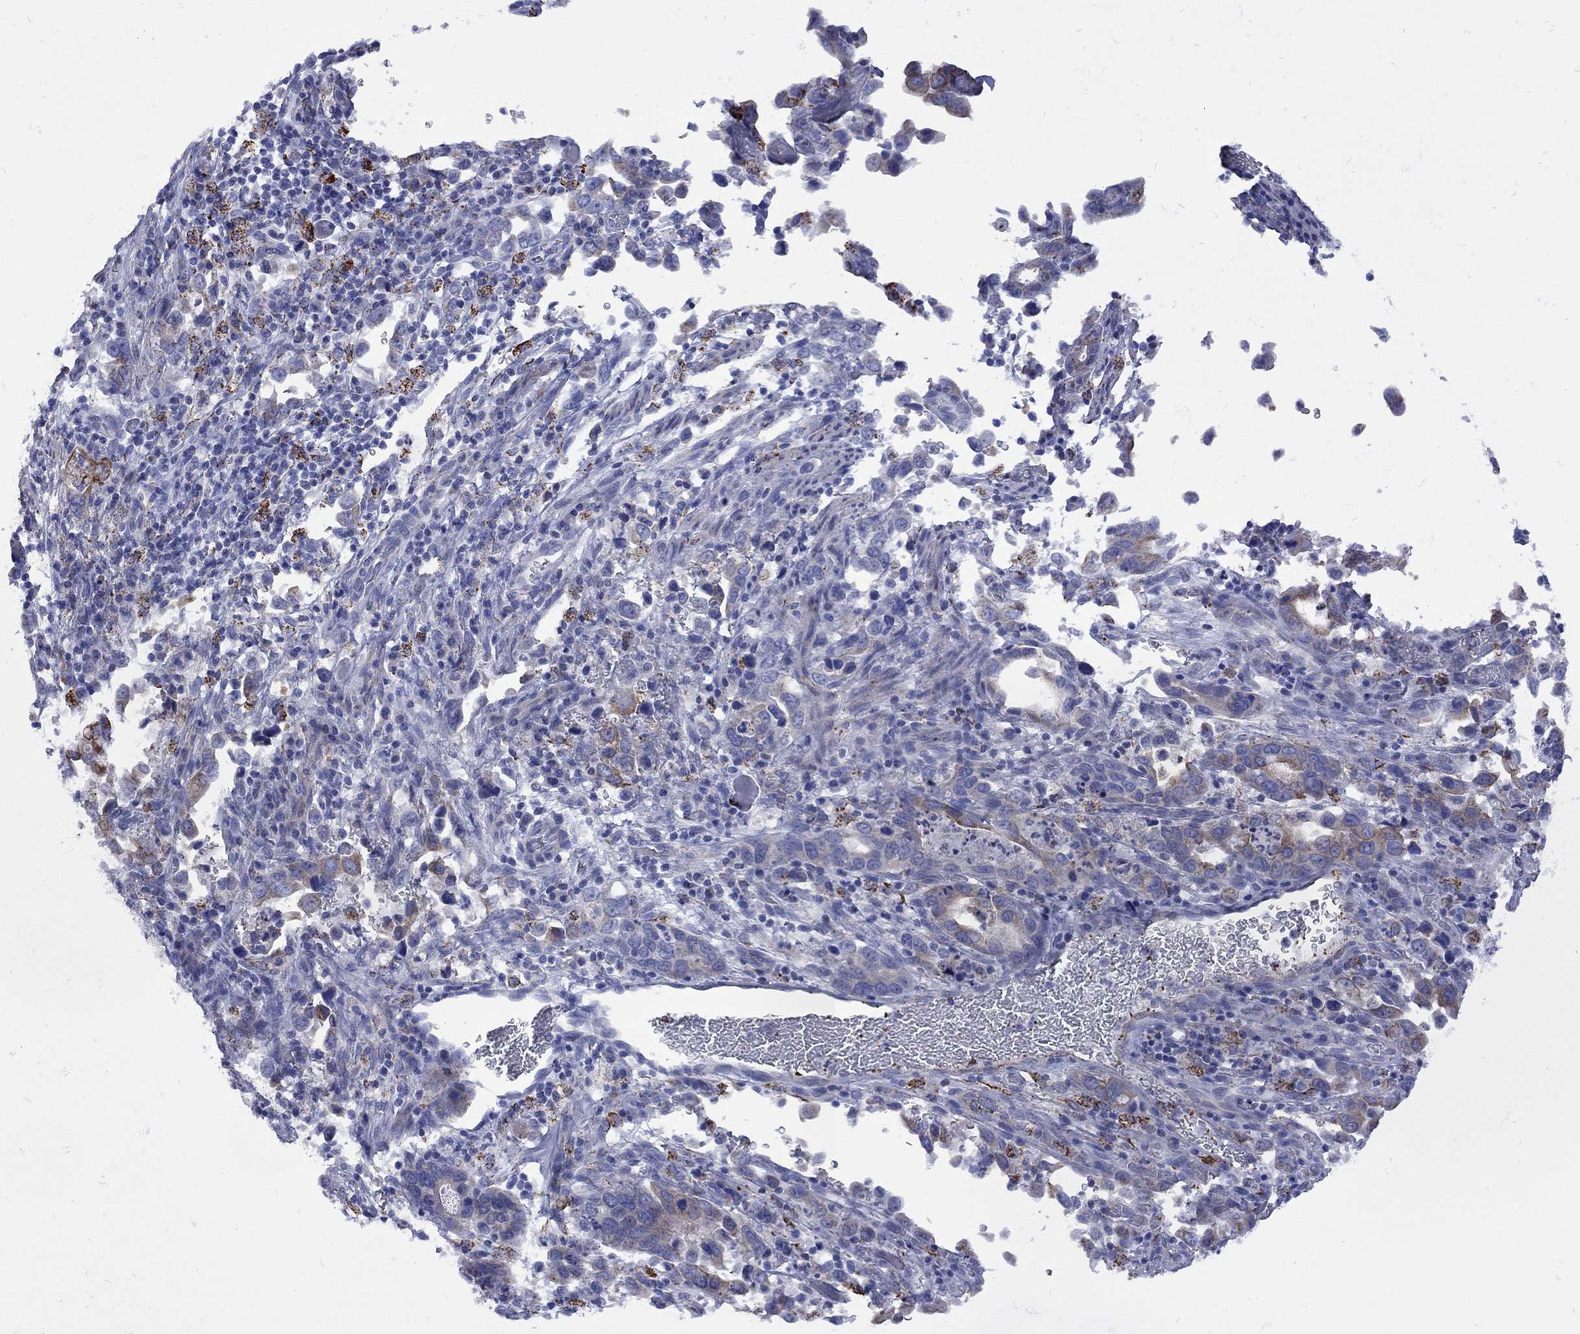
{"staining": {"intensity": "moderate", "quantity": "<25%", "location": "cytoplasmic/membranous"}, "tissue": "stomach cancer", "cell_type": "Tumor cells", "image_type": "cancer", "snomed": [{"axis": "morphology", "description": "Adenocarcinoma, NOS"}, {"axis": "topography", "description": "Stomach, upper"}], "caption": "Immunohistochemistry histopathology image of human adenocarcinoma (stomach) stained for a protein (brown), which reveals low levels of moderate cytoplasmic/membranous staining in about <25% of tumor cells.", "gene": "SESTD1", "patient": {"sex": "male", "age": 74}}